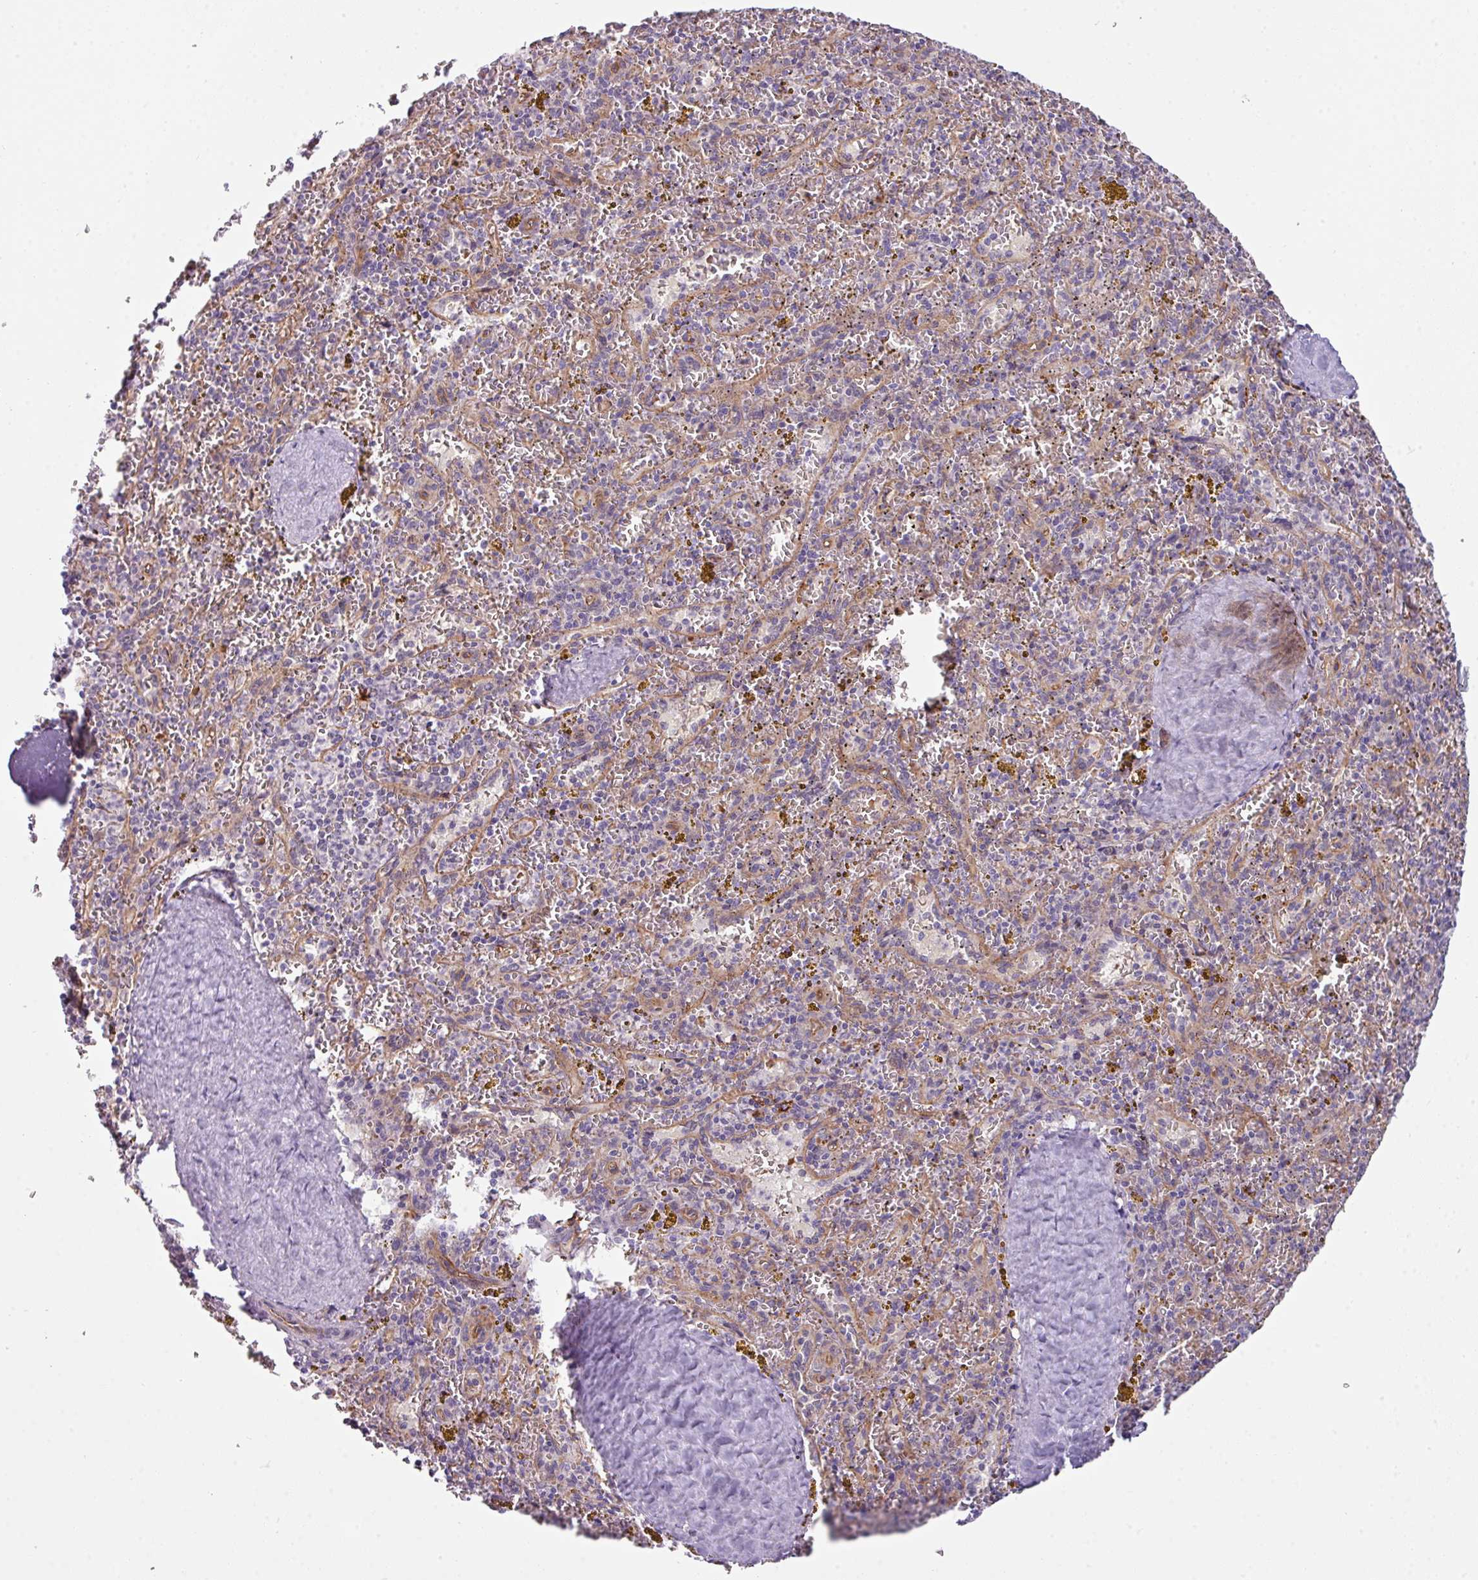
{"staining": {"intensity": "negative", "quantity": "none", "location": "none"}, "tissue": "spleen", "cell_type": "Cells in red pulp", "image_type": "normal", "snomed": [{"axis": "morphology", "description": "Normal tissue, NOS"}, {"axis": "topography", "description": "Spleen"}], "caption": "An IHC histopathology image of normal spleen is shown. There is no staining in cells in red pulp of spleen.", "gene": "BUD23", "patient": {"sex": "male", "age": 57}}